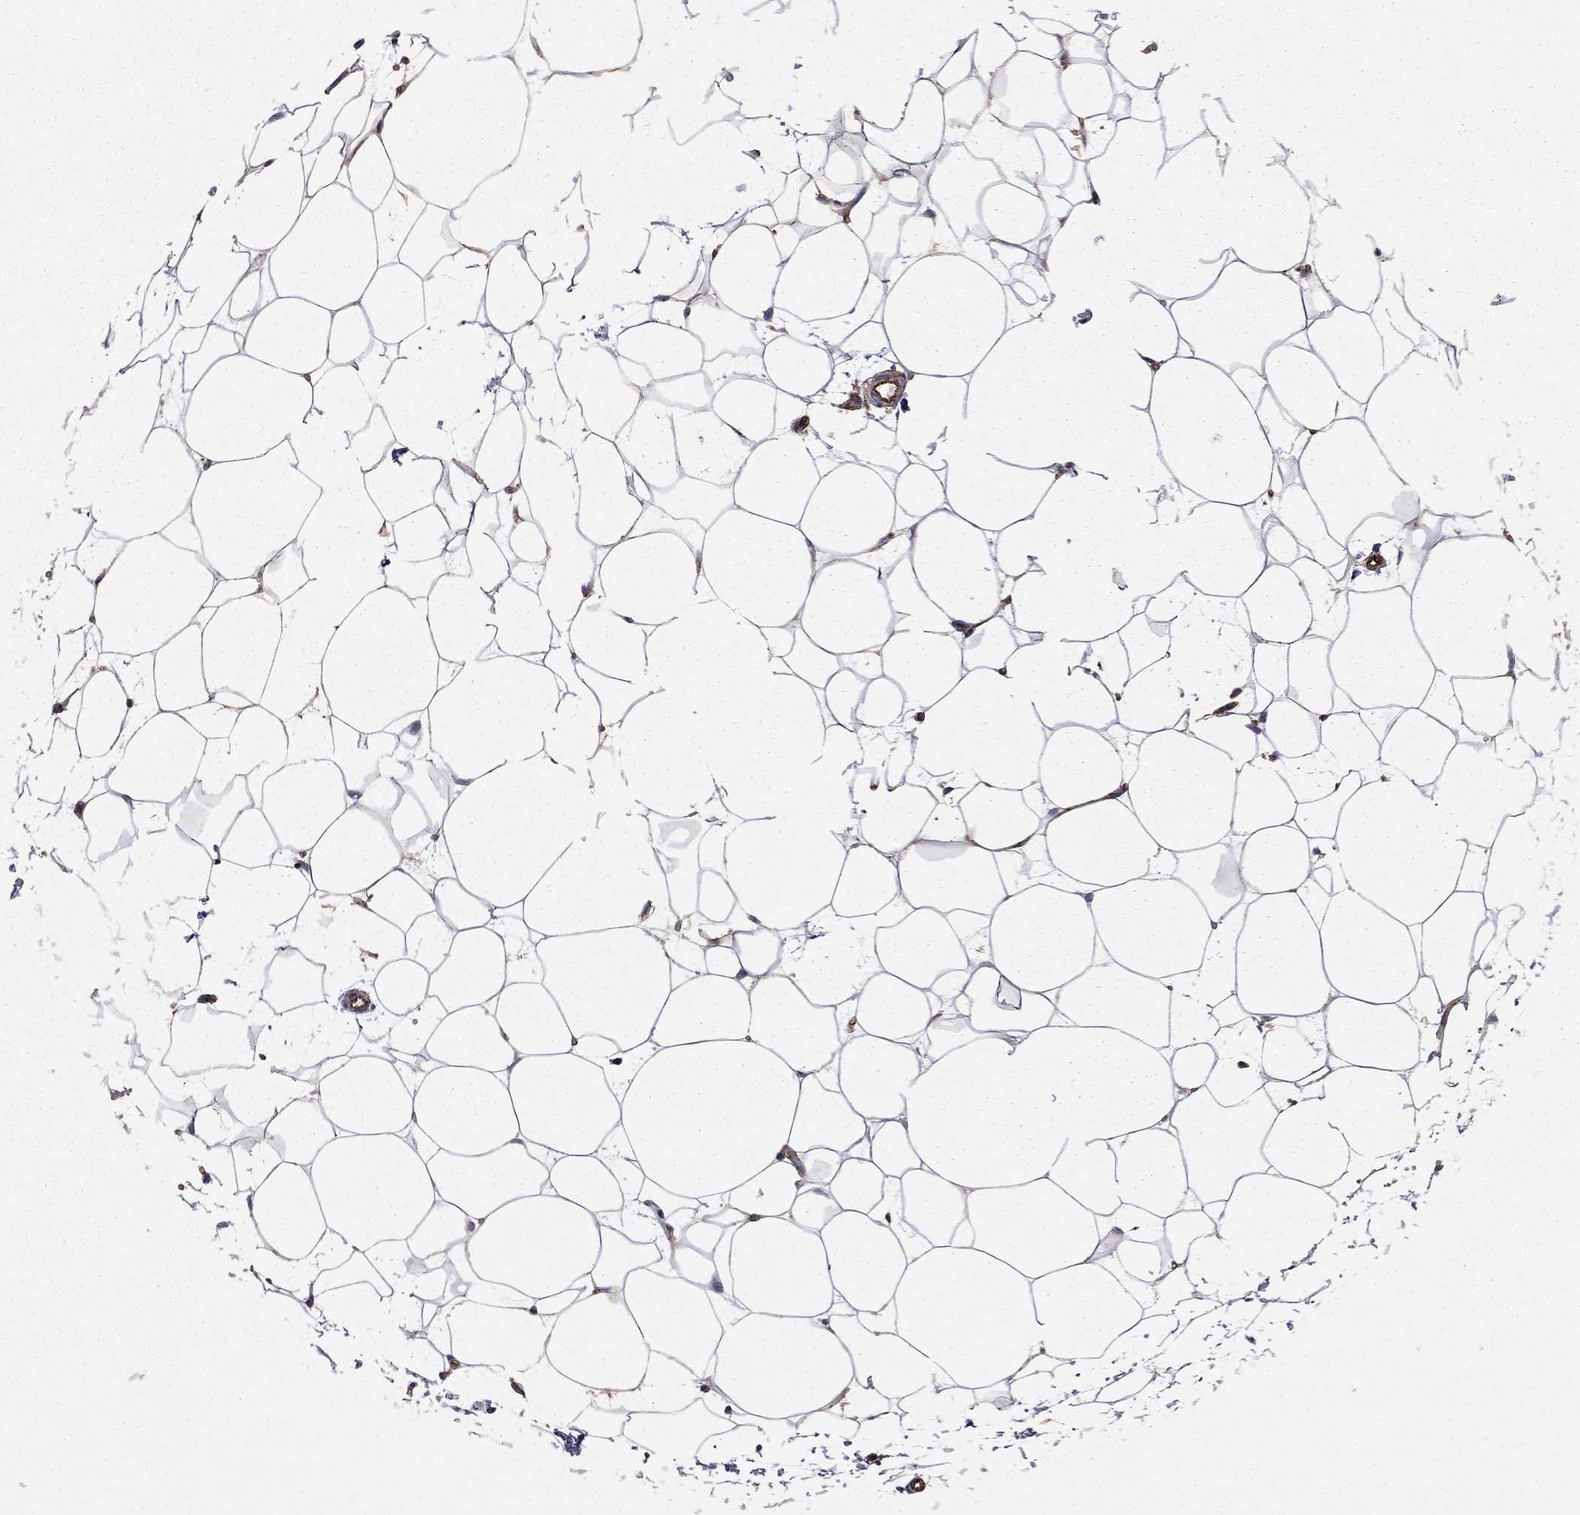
{"staining": {"intensity": "negative", "quantity": "none", "location": "none"}, "tissue": "breast", "cell_type": "Adipocytes", "image_type": "normal", "snomed": [{"axis": "morphology", "description": "Normal tissue, NOS"}, {"axis": "topography", "description": "Breast"}], "caption": "A high-resolution histopathology image shows immunohistochemistry (IHC) staining of benign breast, which shows no significant expression in adipocytes.", "gene": "RASEF", "patient": {"sex": "female", "age": 37}}